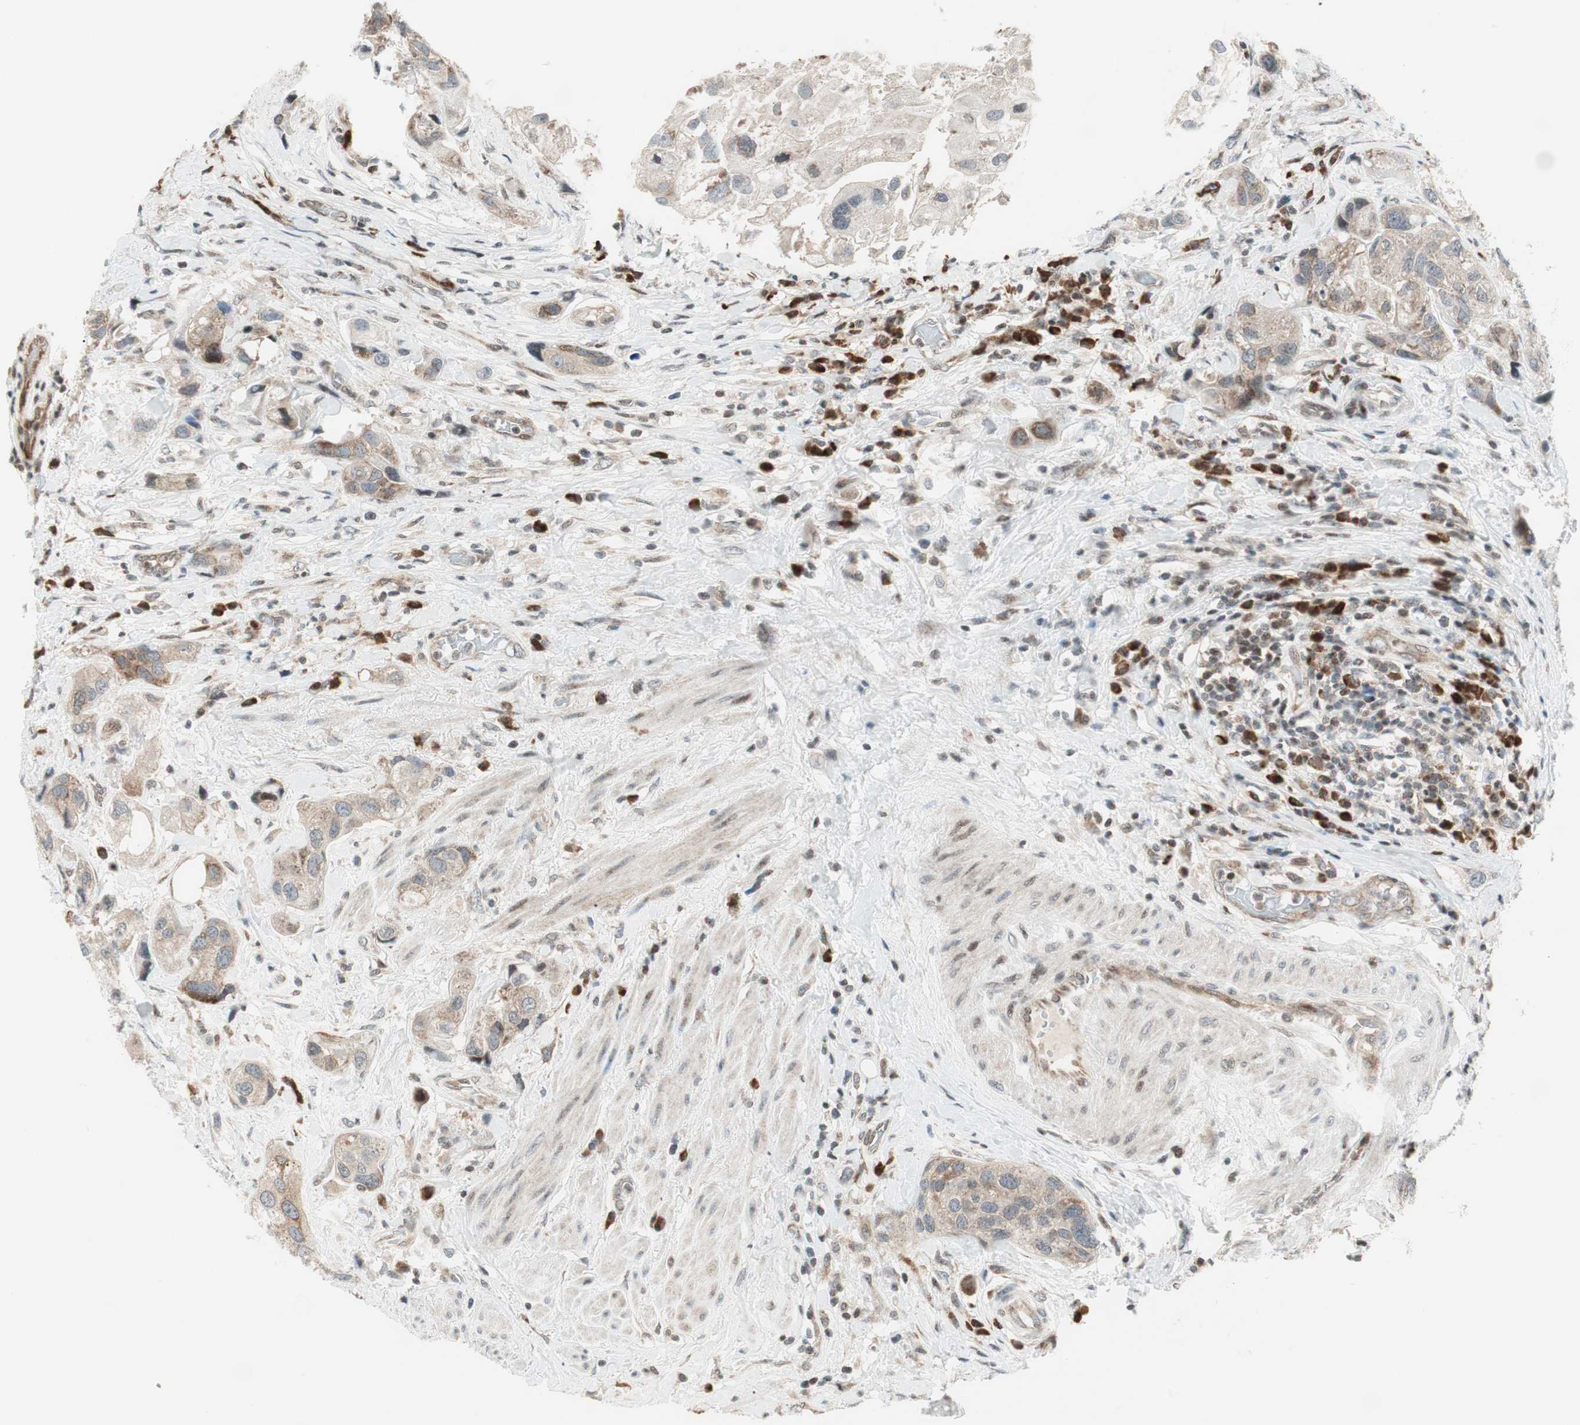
{"staining": {"intensity": "weak", "quantity": ">75%", "location": "cytoplasmic/membranous"}, "tissue": "urothelial cancer", "cell_type": "Tumor cells", "image_type": "cancer", "snomed": [{"axis": "morphology", "description": "Urothelial carcinoma, High grade"}, {"axis": "topography", "description": "Urinary bladder"}], "caption": "Tumor cells demonstrate low levels of weak cytoplasmic/membranous positivity in approximately >75% of cells in urothelial cancer.", "gene": "TPT1", "patient": {"sex": "female", "age": 64}}